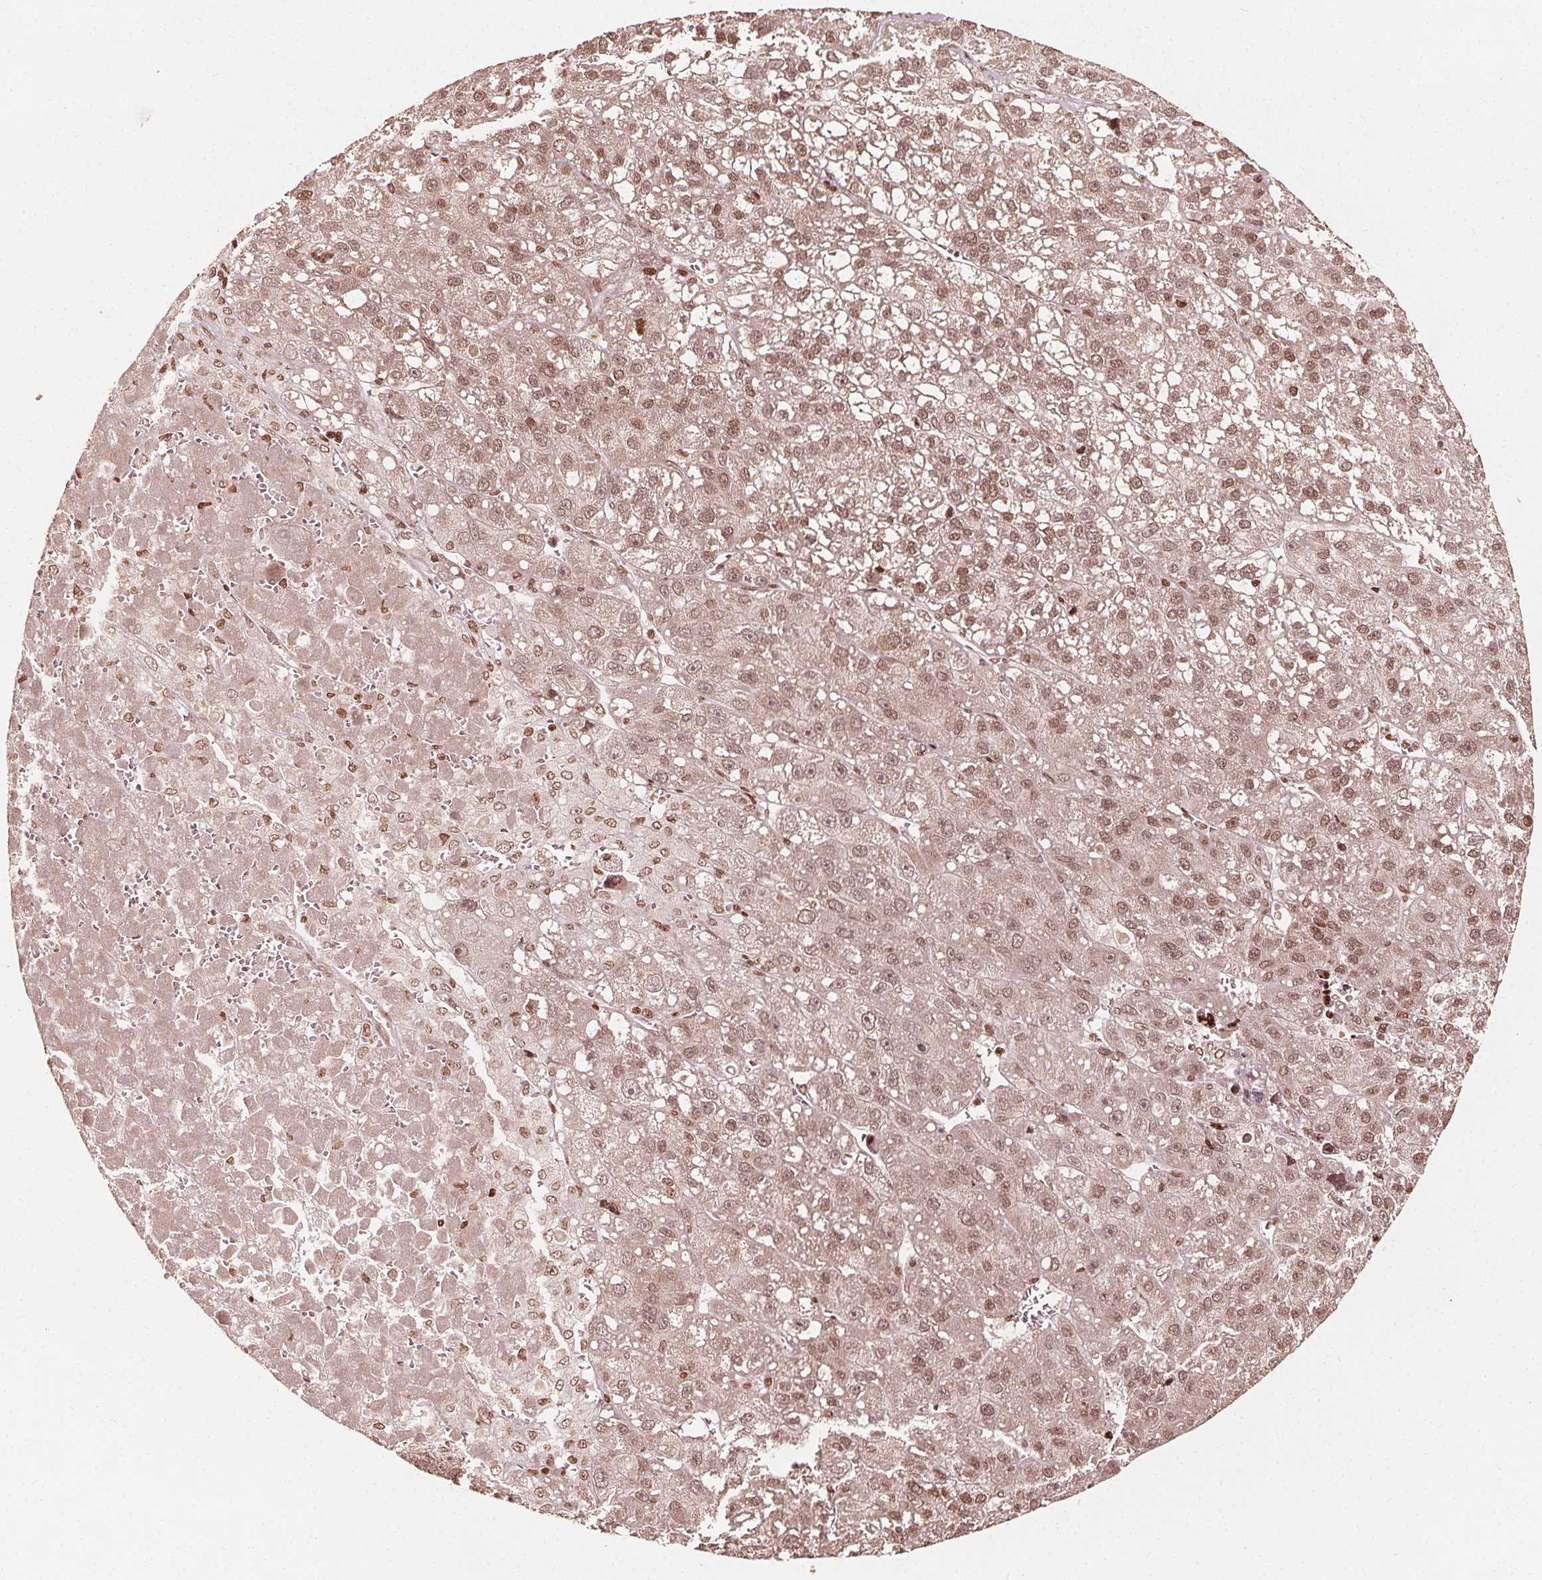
{"staining": {"intensity": "moderate", "quantity": ">75%", "location": "nuclear"}, "tissue": "liver cancer", "cell_type": "Tumor cells", "image_type": "cancer", "snomed": [{"axis": "morphology", "description": "Carcinoma, Hepatocellular, NOS"}, {"axis": "topography", "description": "Liver"}], "caption": "Liver hepatocellular carcinoma was stained to show a protein in brown. There is medium levels of moderate nuclear expression in approximately >75% of tumor cells.", "gene": "H3C14", "patient": {"sex": "female", "age": 70}}